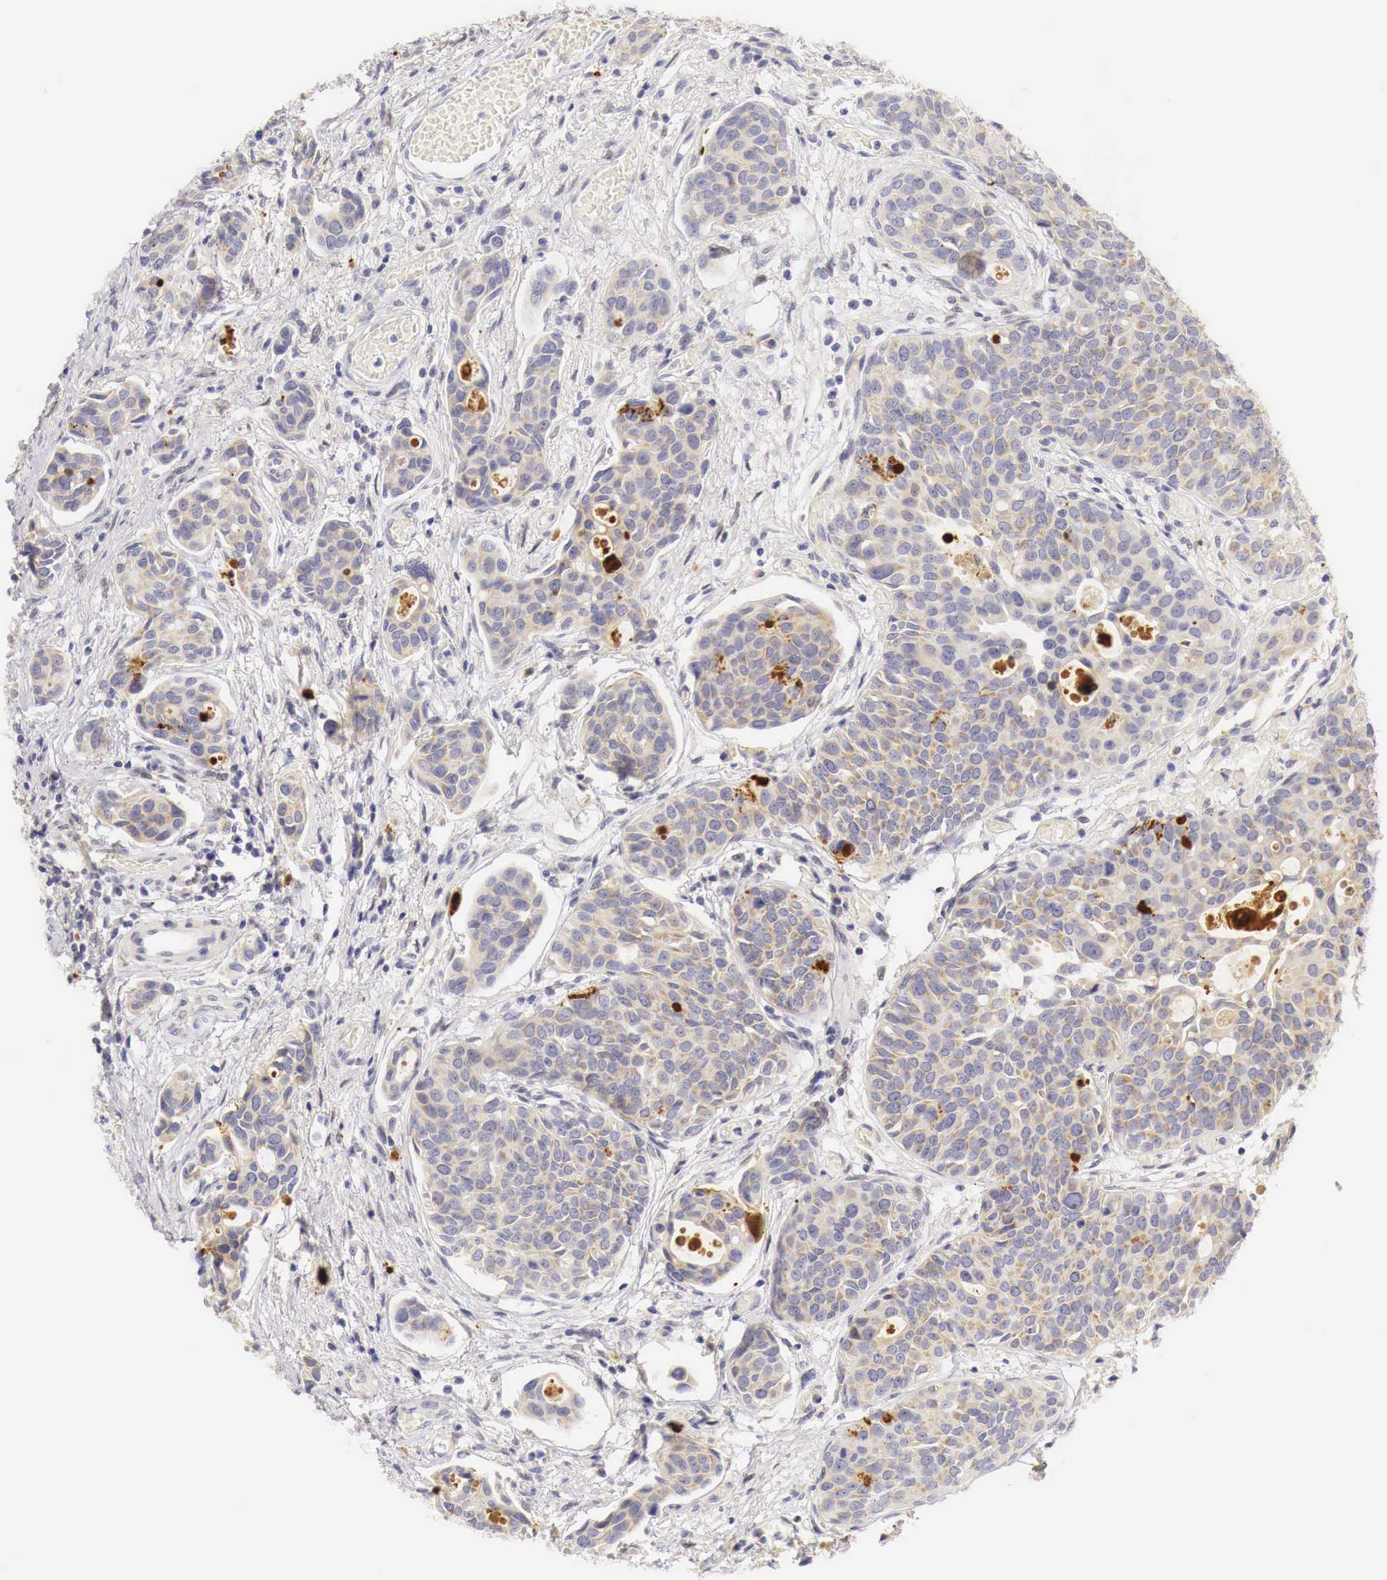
{"staining": {"intensity": "negative", "quantity": "none", "location": "none"}, "tissue": "urothelial cancer", "cell_type": "Tumor cells", "image_type": "cancer", "snomed": [{"axis": "morphology", "description": "Urothelial carcinoma, High grade"}, {"axis": "topography", "description": "Urinary bladder"}], "caption": "The histopathology image reveals no significant staining in tumor cells of urothelial cancer. (Brightfield microscopy of DAB immunohistochemistry (IHC) at high magnification).", "gene": "CASP3", "patient": {"sex": "male", "age": 78}}